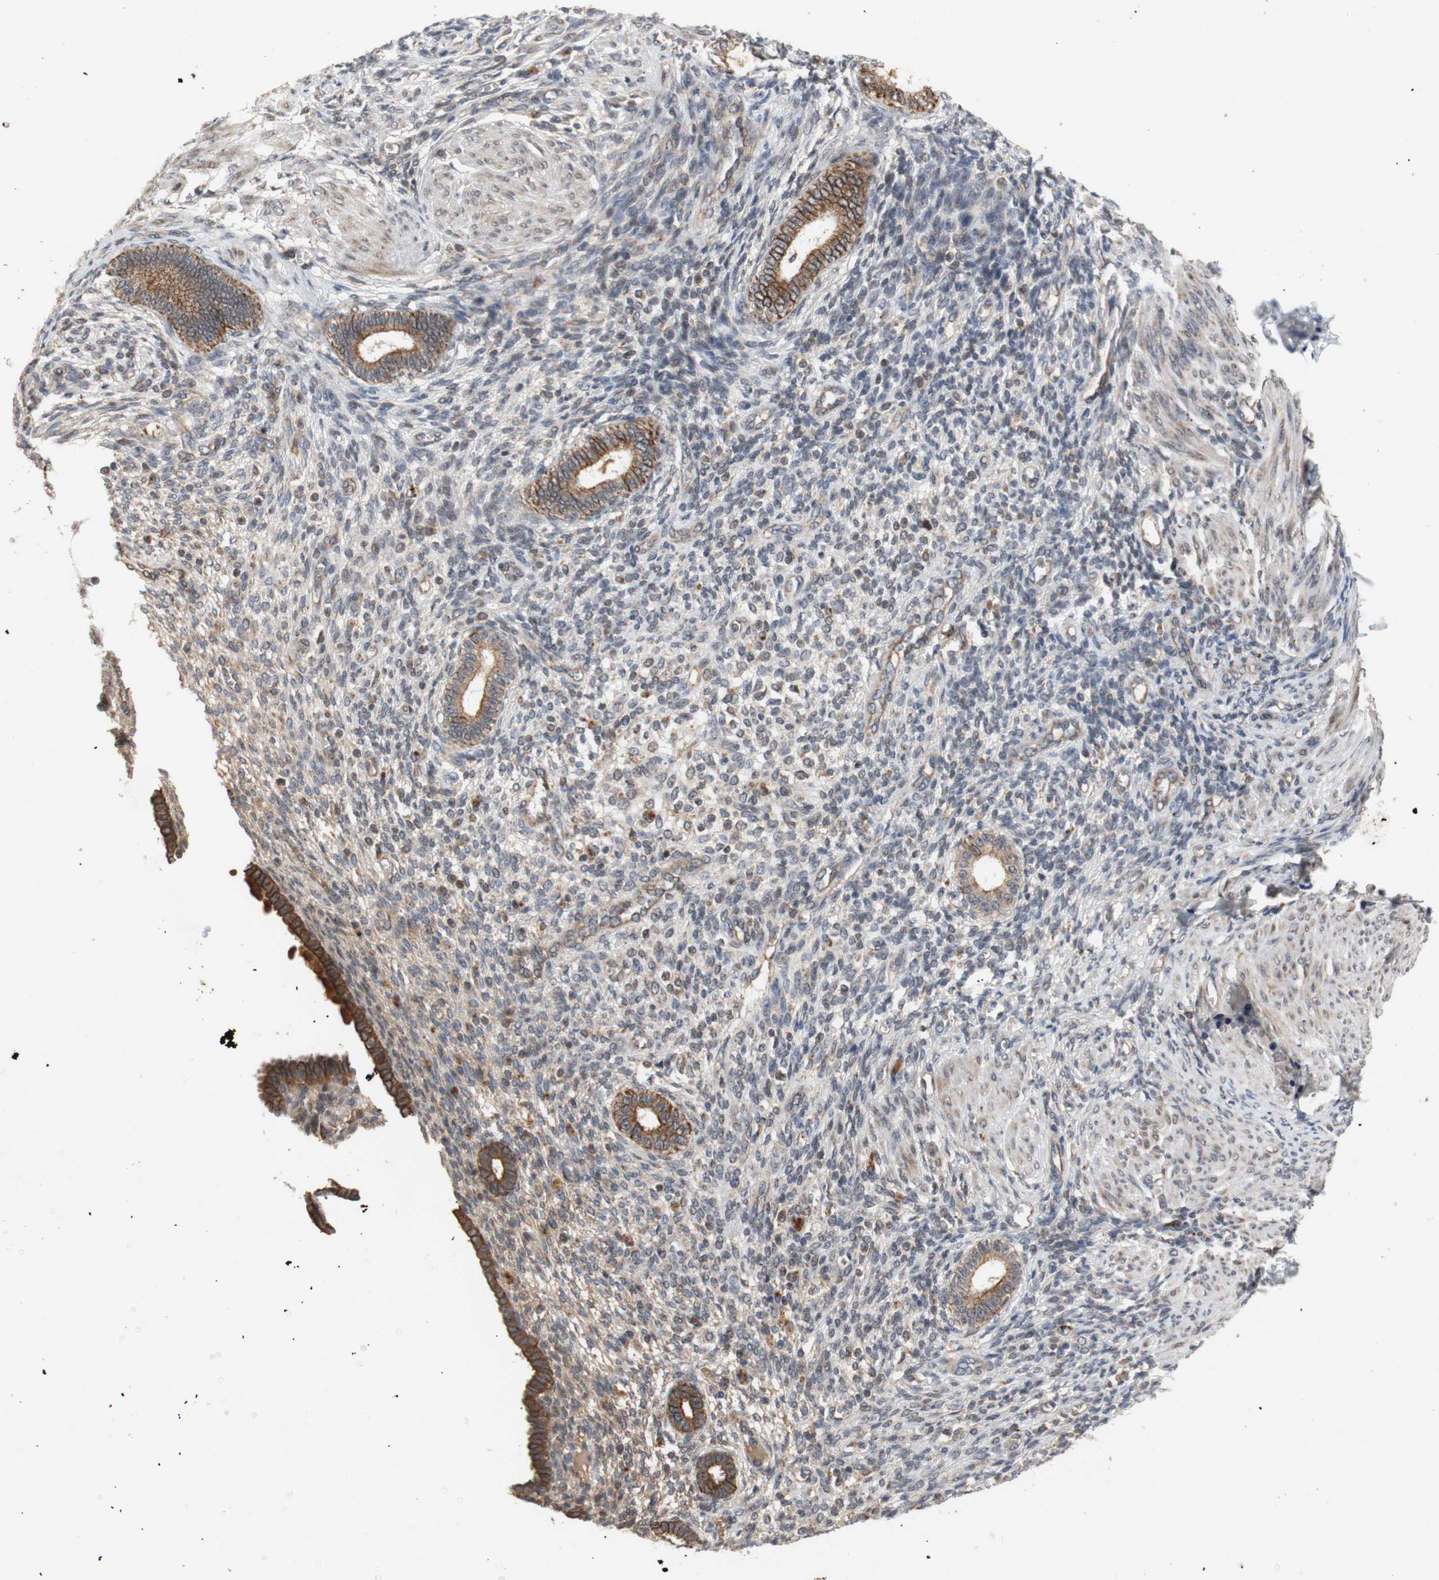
{"staining": {"intensity": "weak", "quantity": "25%-75%", "location": "cytoplasmic/membranous"}, "tissue": "endometrium", "cell_type": "Cells in endometrial stroma", "image_type": "normal", "snomed": [{"axis": "morphology", "description": "Normal tissue, NOS"}, {"axis": "topography", "description": "Endometrium"}], "caption": "IHC micrograph of normal endometrium stained for a protein (brown), which displays low levels of weak cytoplasmic/membranous expression in approximately 25%-75% of cells in endometrial stroma.", "gene": "PKN1", "patient": {"sex": "female", "age": 72}}